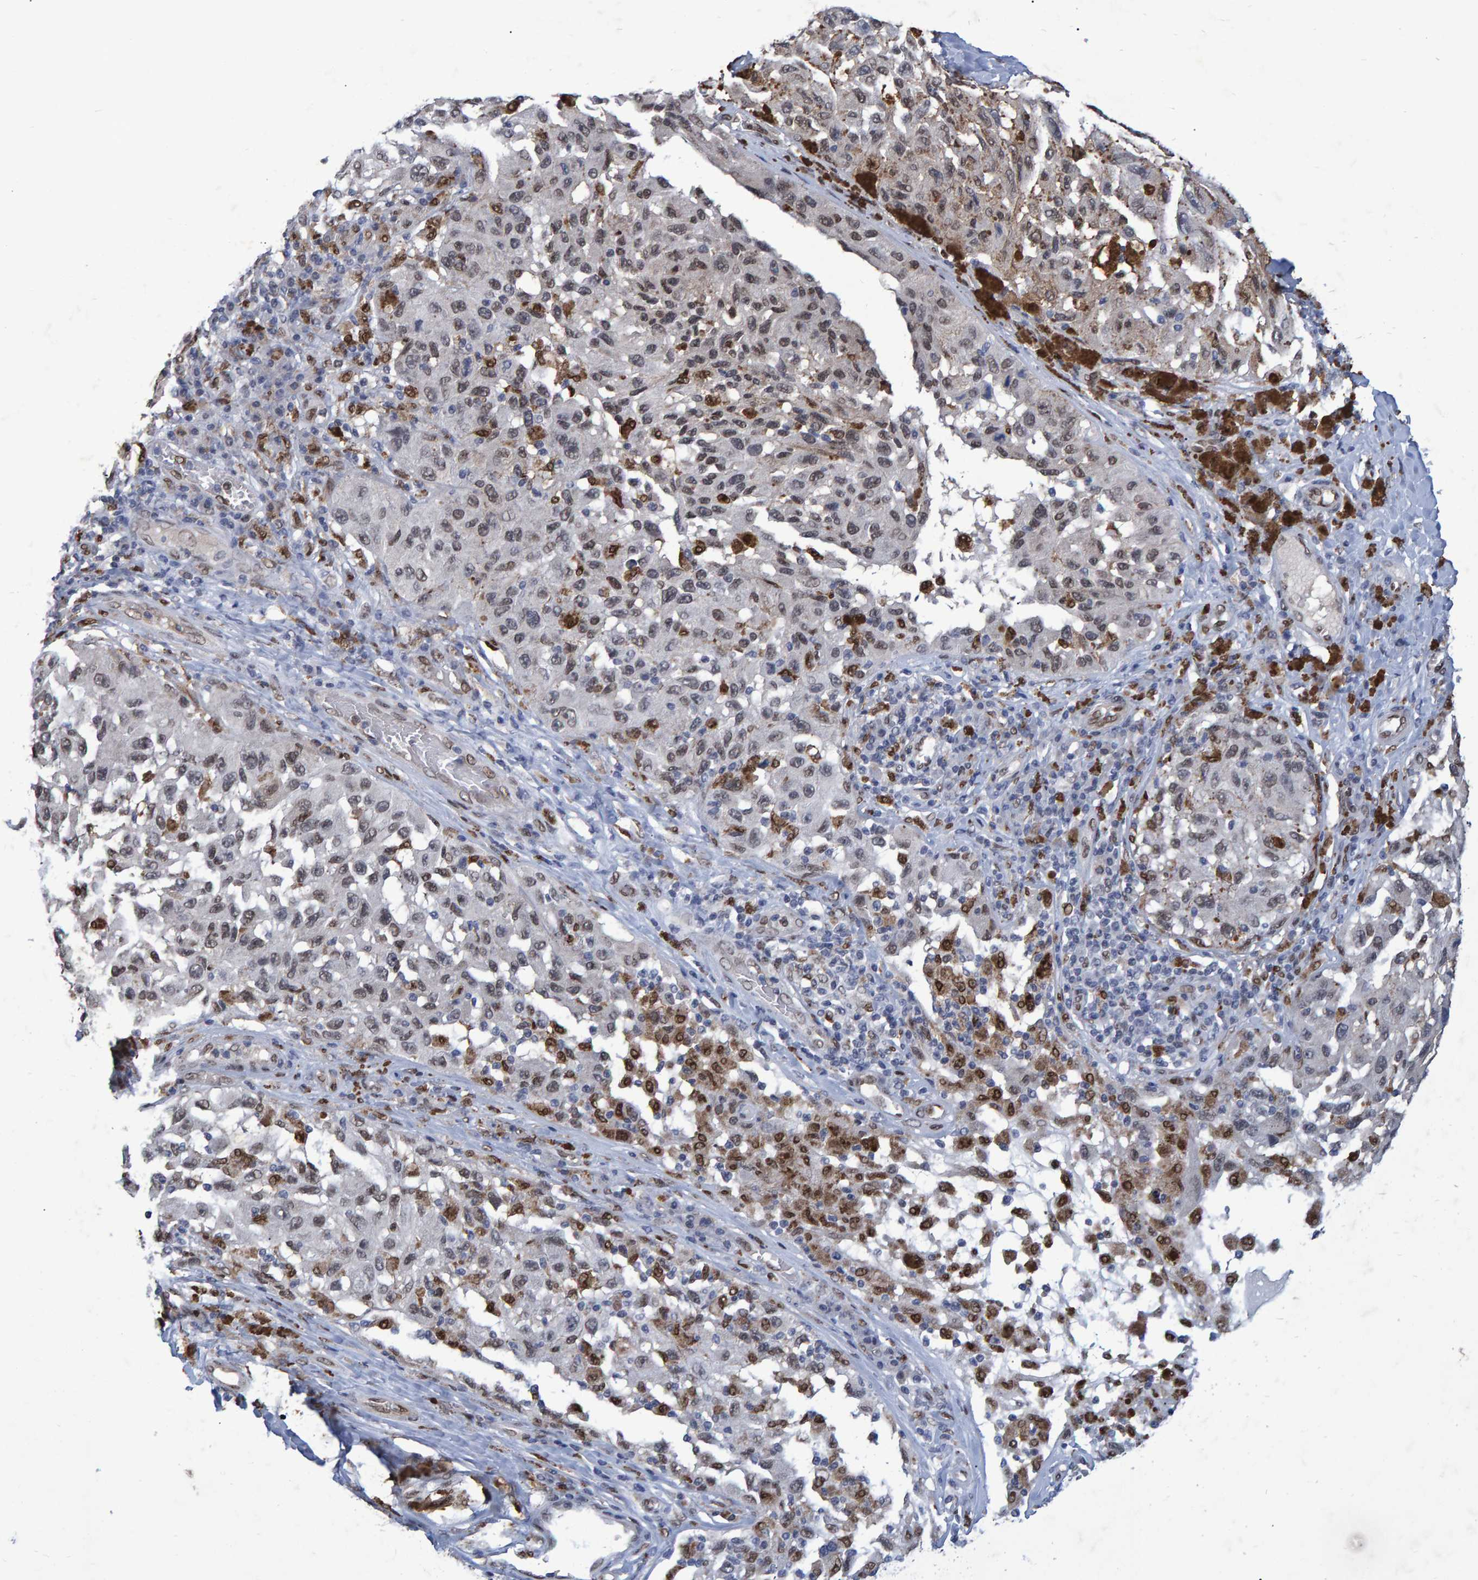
{"staining": {"intensity": "weak", "quantity": "25%-75%", "location": "nuclear"}, "tissue": "melanoma", "cell_type": "Tumor cells", "image_type": "cancer", "snomed": [{"axis": "morphology", "description": "Malignant melanoma, NOS"}, {"axis": "topography", "description": "Skin"}], "caption": "Human malignant melanoma stained with a brown dye reveals weak nuclear positive staining in approximately 25%-75% of tumor cells.", "gene": "QKI", "patient": {"sex": "female", "age": 73}}